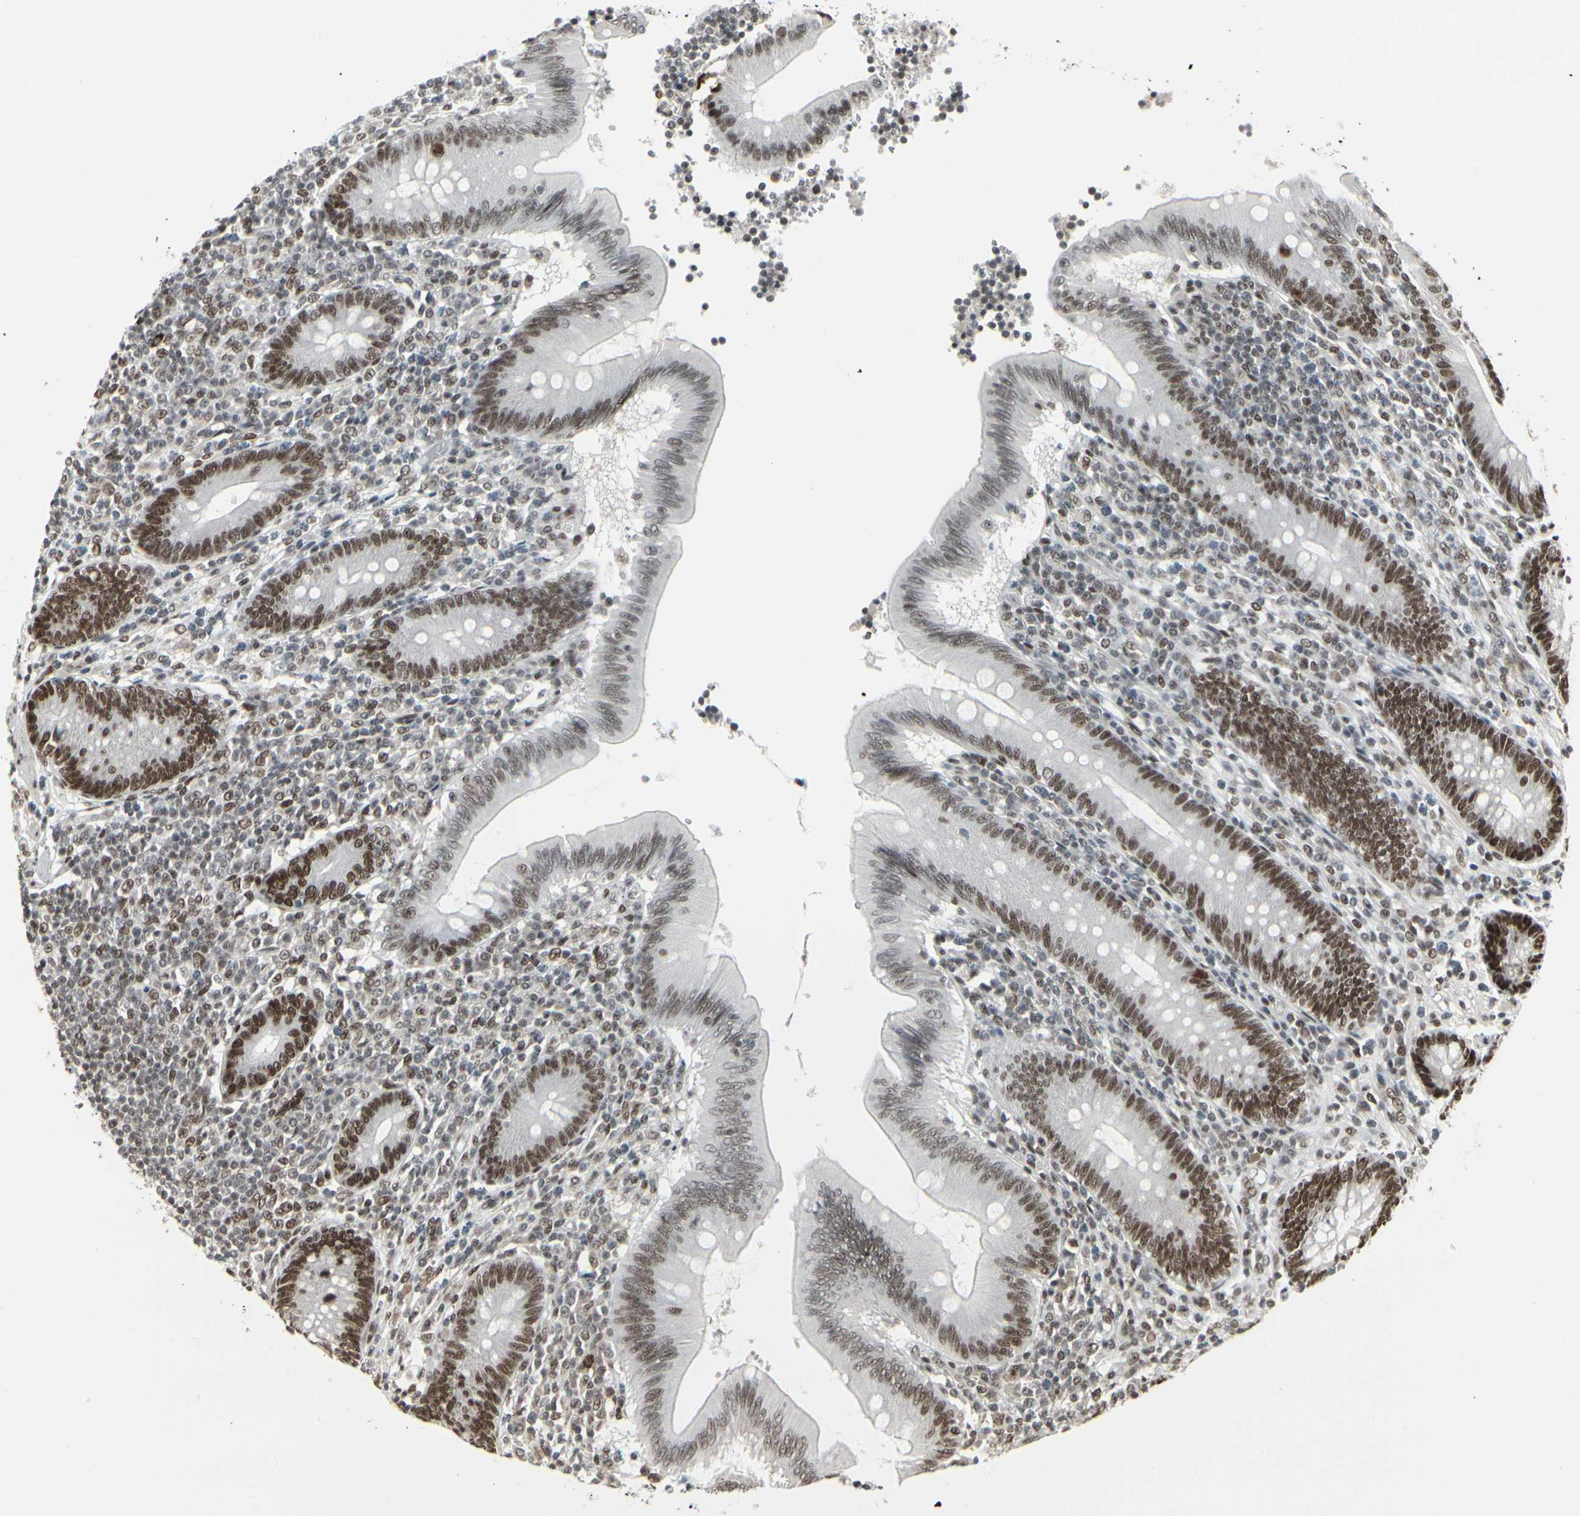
{"staining": {"intensity": "strong", "quantity": ">75%", "location": "nuclear"}, "tissue": "appendix", "cell_type": "Glandular cells", "image_type": "normal", "snomed": [{"axis": "morphology", "description": "Normal tissue, NOS"}, {"axis": "morphology", "description": "Inflammation, NOS"}, {"axis": "topography", "description": "Appendix"}], "caption": "Glandular cells display high levels of strong nuclear positivity in about >75% of cells in normal appendix.", "gene": "HMG20A", "patient": {"sex": "male", "age": 46}}